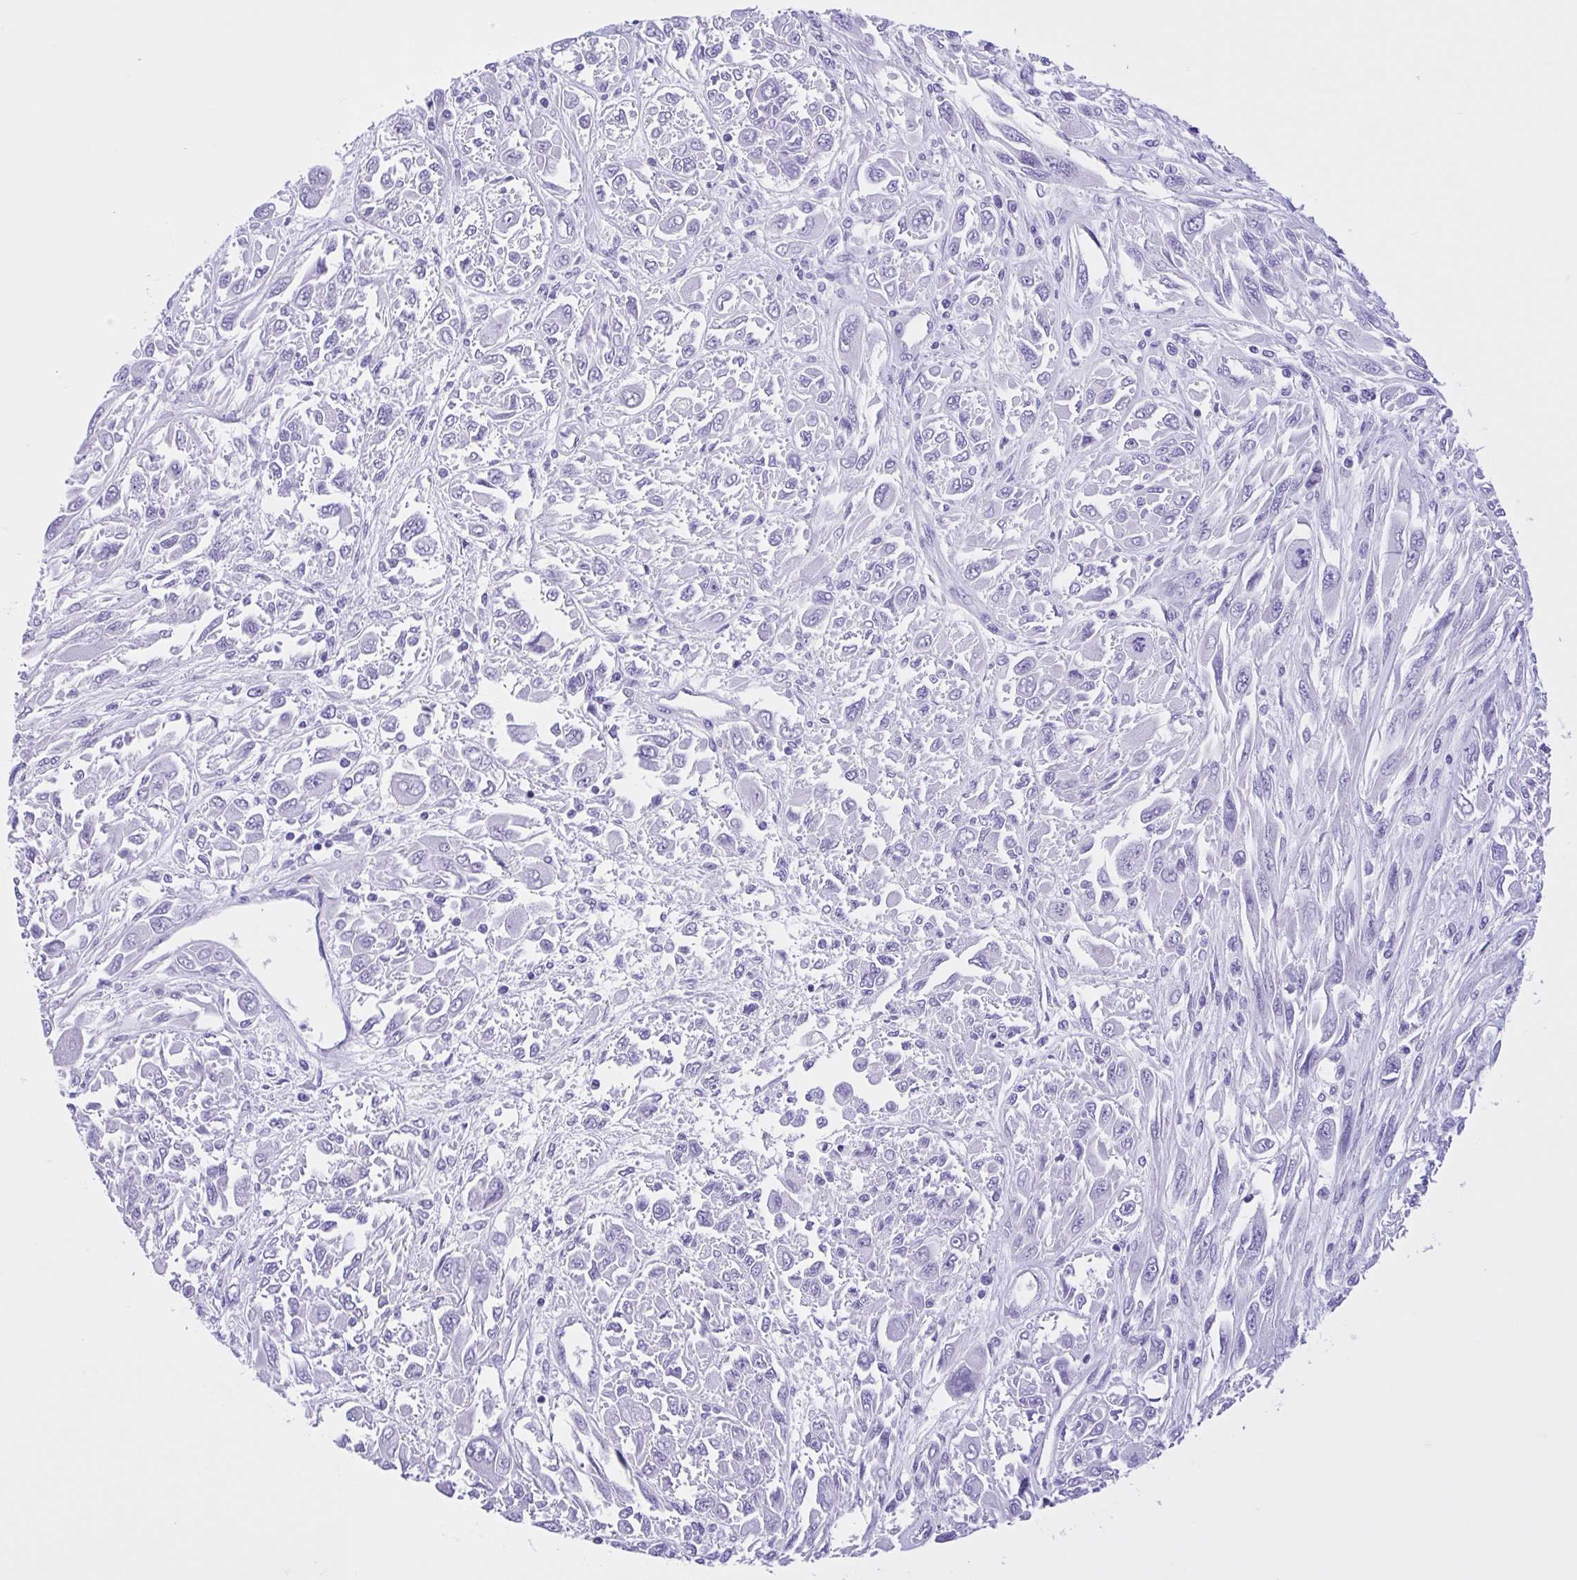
{"staining": {"intensity": "negative", "quantity": "none", "location": "none"}, "tissue": "melanoma", "cell_type": "Tumor cells", "image_type": "cancer", "snomed": [{"axis": "morphology", "description": "Malignant melanoma, NOS"}, {"axis": "topography", "description": "Skin"}], "caption": "High power microscopy image of an IHC photomicrograph of malignant melanoma, revealing no significant positivity in tumor cells.", "gene": "IAPP", "patient": {"sex": "female", "age": 91}}